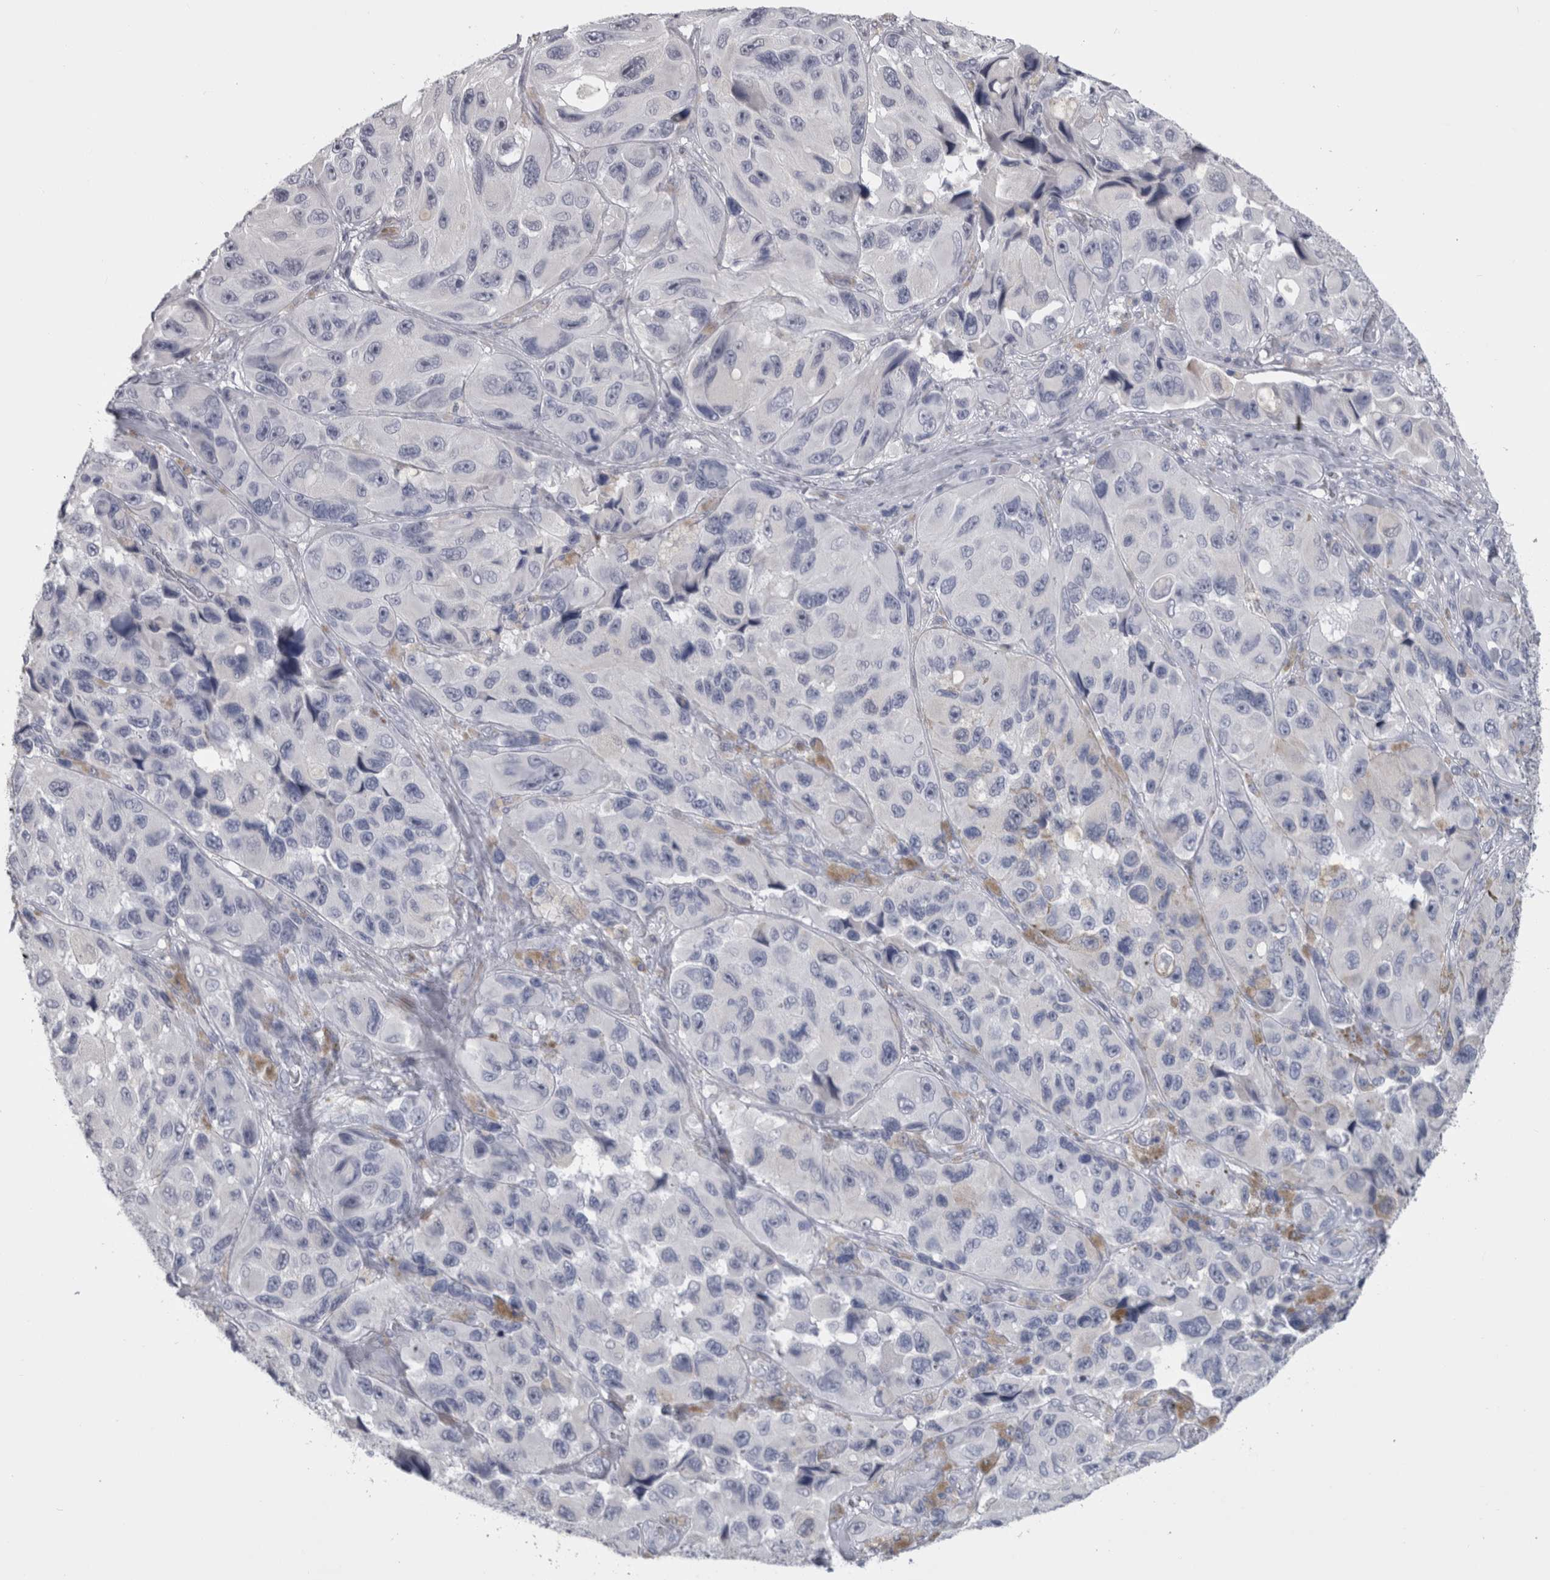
{"staining": {"intensity": "negative", "quantity": "none", "location": "none"}, "tissue": "melanoma", "cell_type": "Tumor cells", "image_type": "cancer", "snomed": [{"axis": "morphology", "description": "Malignant melanoma, NOS"}, {"axis": "topography", "description": "Skin"}], "caption": "Protein analysis of melanoma exhibits no significant expression in tumor cells. (Stains: DAB immunohistochemistry with hematoxylin counter stain, Microscopy: brightfield microscopy at high magnification).", "gene": "MSMB", "patient": {"sex": "female", "age": 73}}